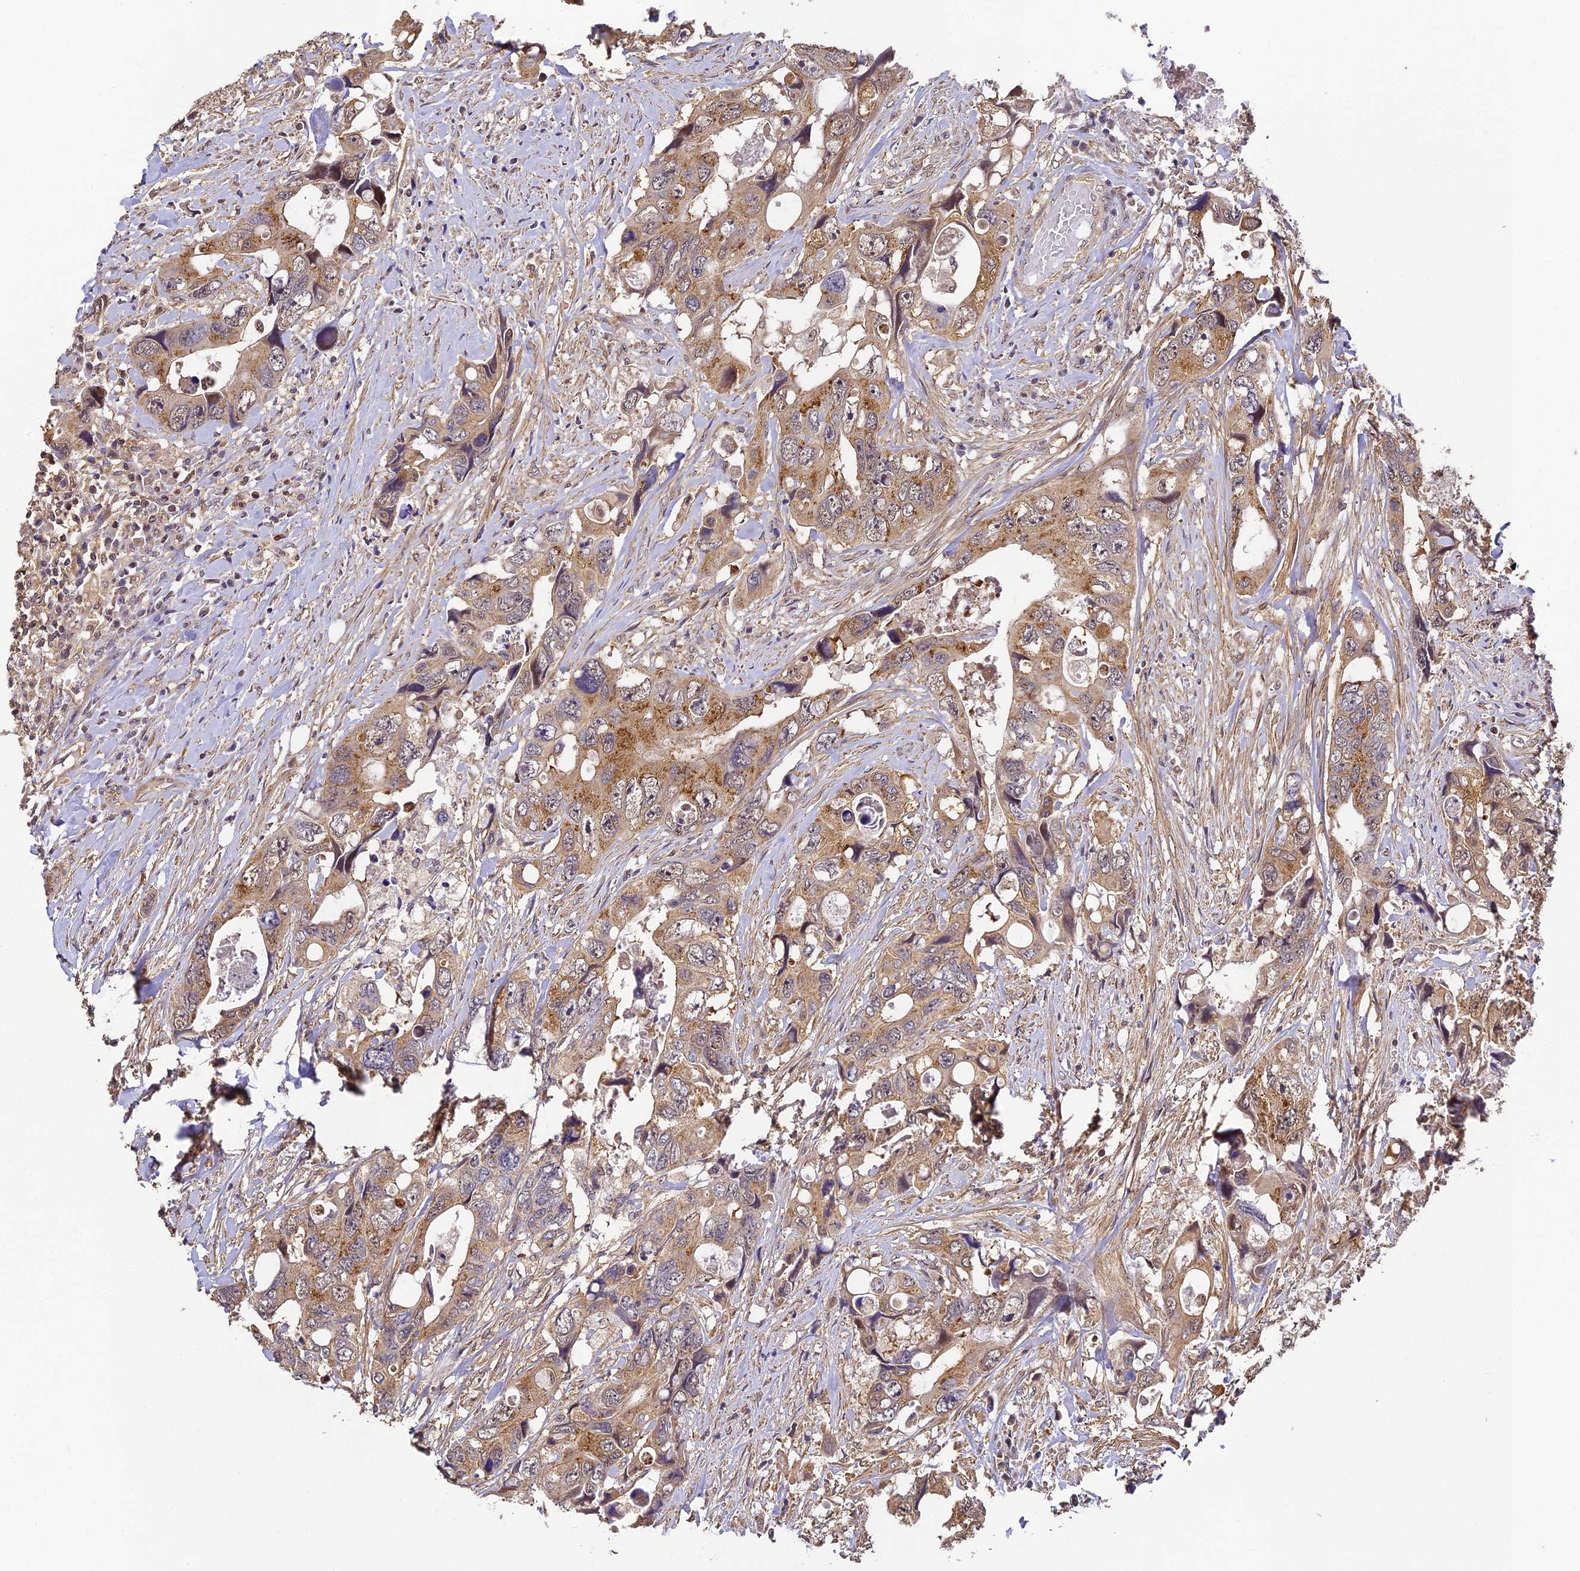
{"staining": {"intensity": "moderate", "quantity": ">75%", "location": "cytoplasmic/membranous"}, "tissue": "colorectal cancer", "cell_type": "Tumor cells", "image_type": "cancer", "snomed": [{"axis": "morphology", "description": "Adenocarcinoma, NOS"}, {"axis": "topography", "description": "Rectum"}], "caption": "Protein staining displays moderate cytoplasmic/membranous positivity in approximately >75% of tumor cells in adenocarcinoma (colorectal). (brown staining indicates protein expression, while blue staining denotes nuclei).", "gene": "ZNF443", "patient": {"sex": "male", "age": 57}}